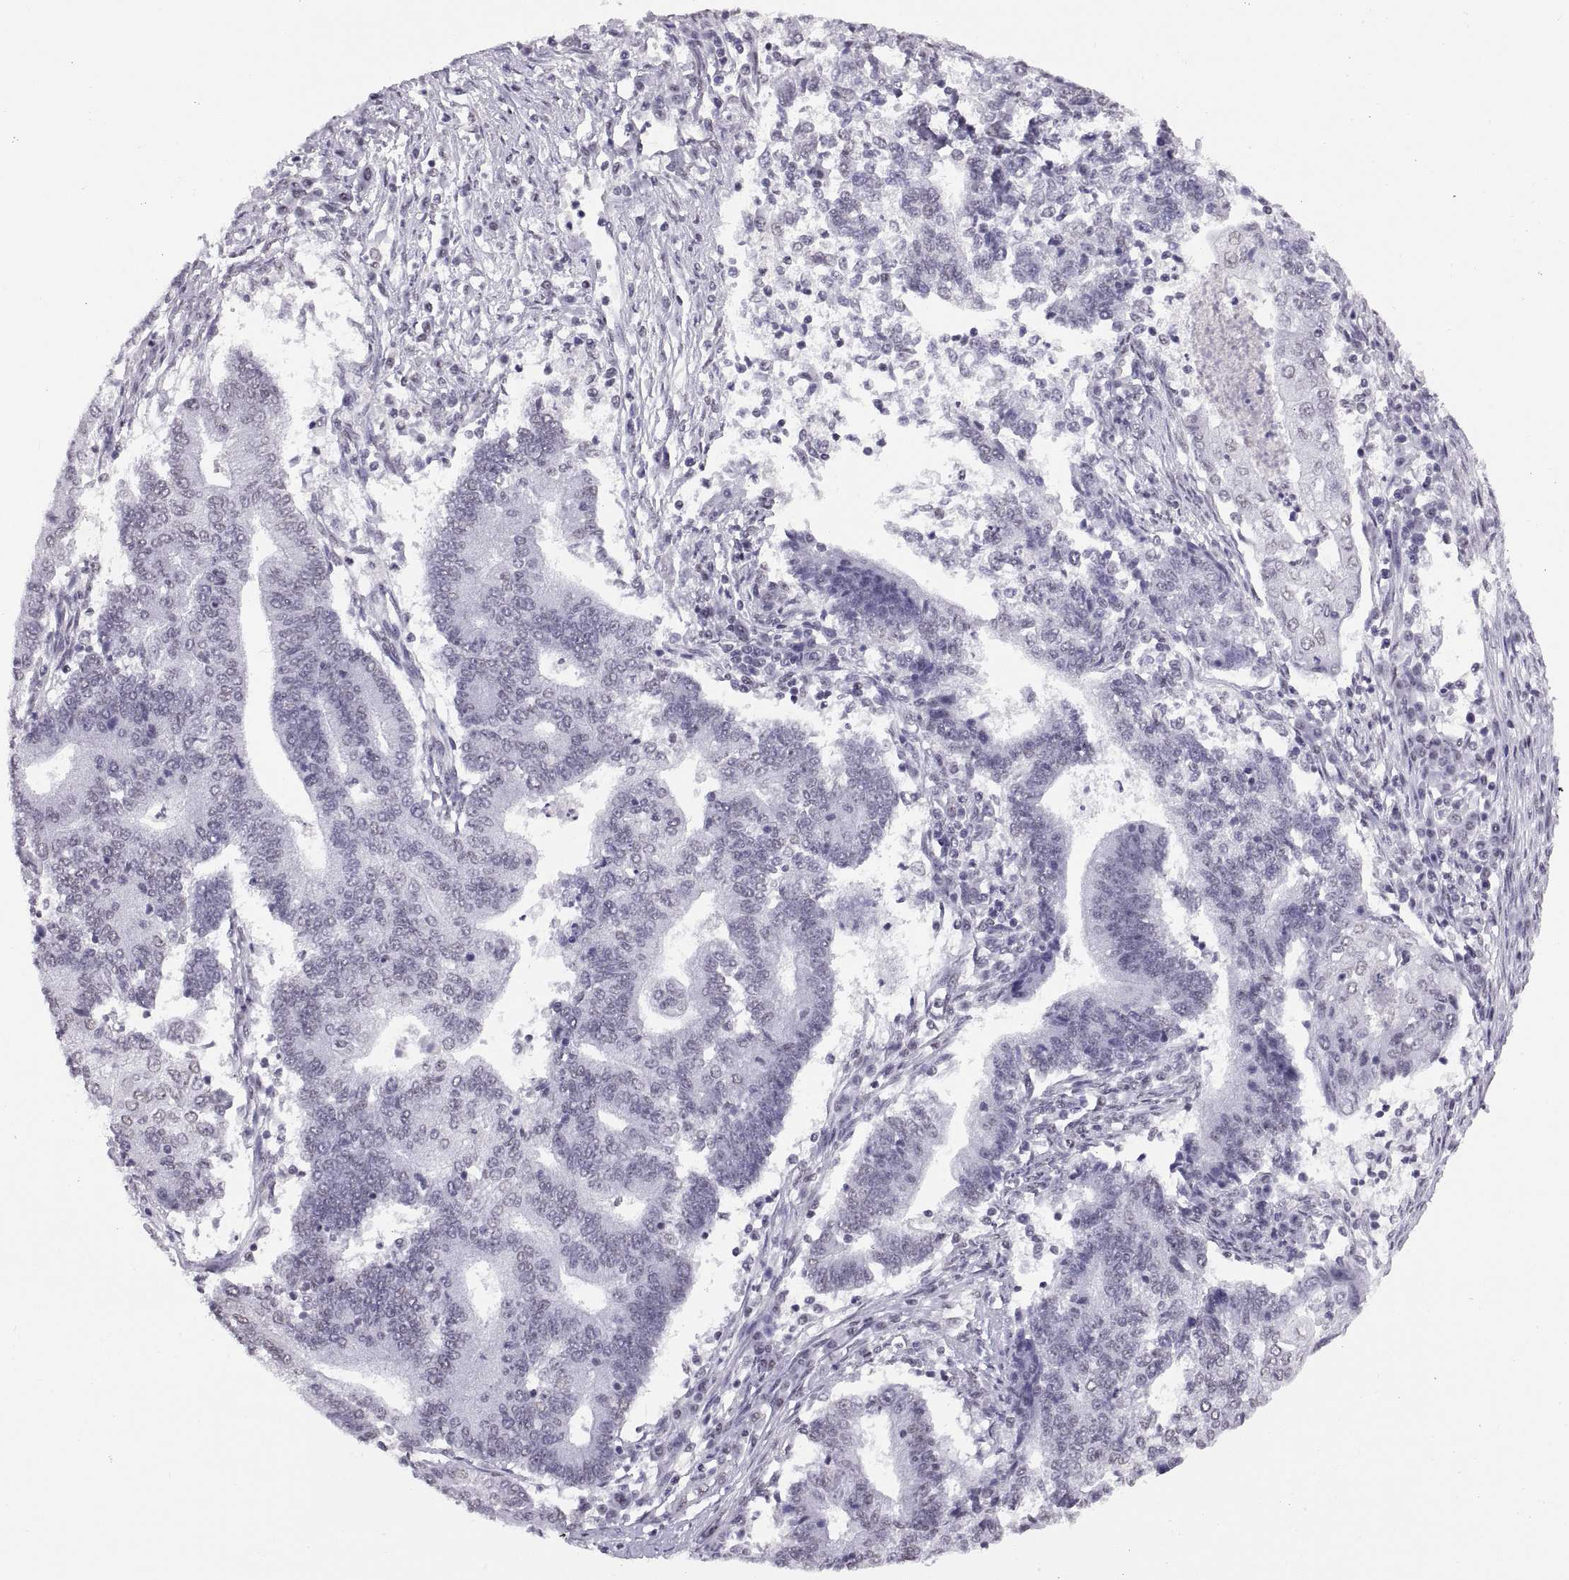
{"staining": {"intensity": "negative", "quantity": "none", "location": "none"}, "tissue": "endometrial cancer", "cell_type": "Tumor cells", "image_type": "cancer", "snomed": [{"axis": "morphology", "description": "Adenocarcinoma, NOS"}, {"axis": "topography", "description": "Uterus"}, {"axis": "topography", "description": "Endometrium"}], "caption": "DAB immunohistochemical staining of endometrial cancer displays no significant staining in tumor cells. (DAB (3,3'-diaminobenzidine) immunohistochemistry, high magnification).", "gene": "CARTPT", "patient": {"sex": "female", "age": 54}}